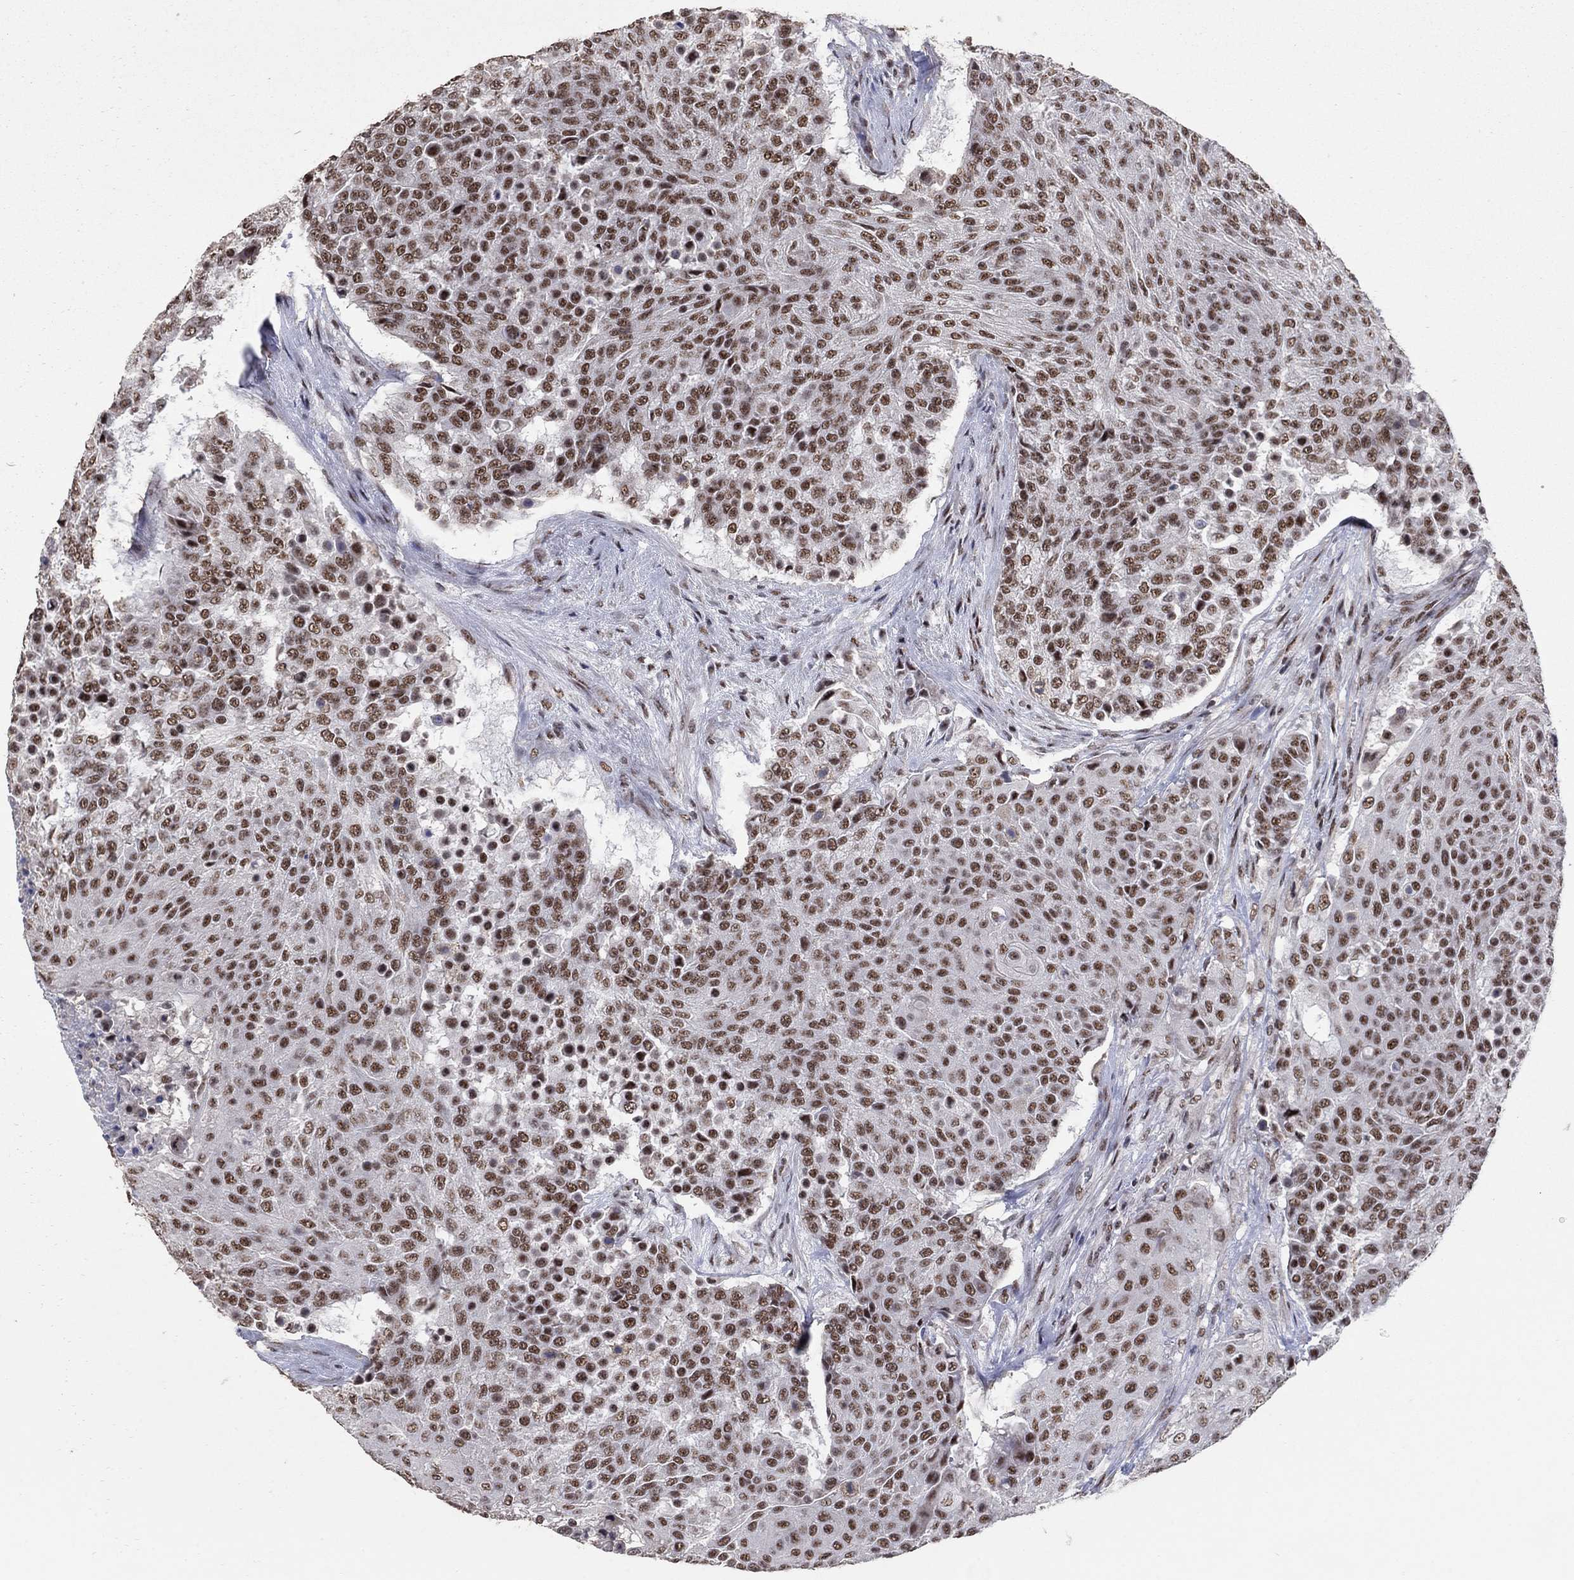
{"staining": {"intensity": "moderate", "quantity": ">75%", "location": "nuclear"}, "tissue": "urothelial cancer", "cell_type": "Tumor cells", "image_type": "cancer", "snomed": [{"axis": "morphology", "description": "Urothelial carcinoma, High grade"}, {"axis": "topography", "description": "Urinary bladder"}], "caption": "Brown immunohistochemical staining in urothelial carcinoma (high-grade) shows moderate nuclear positivity in approximately >75% of tumor cells.", "gene": "PNISR", "patient": {"sex": "female", "age": 63}}